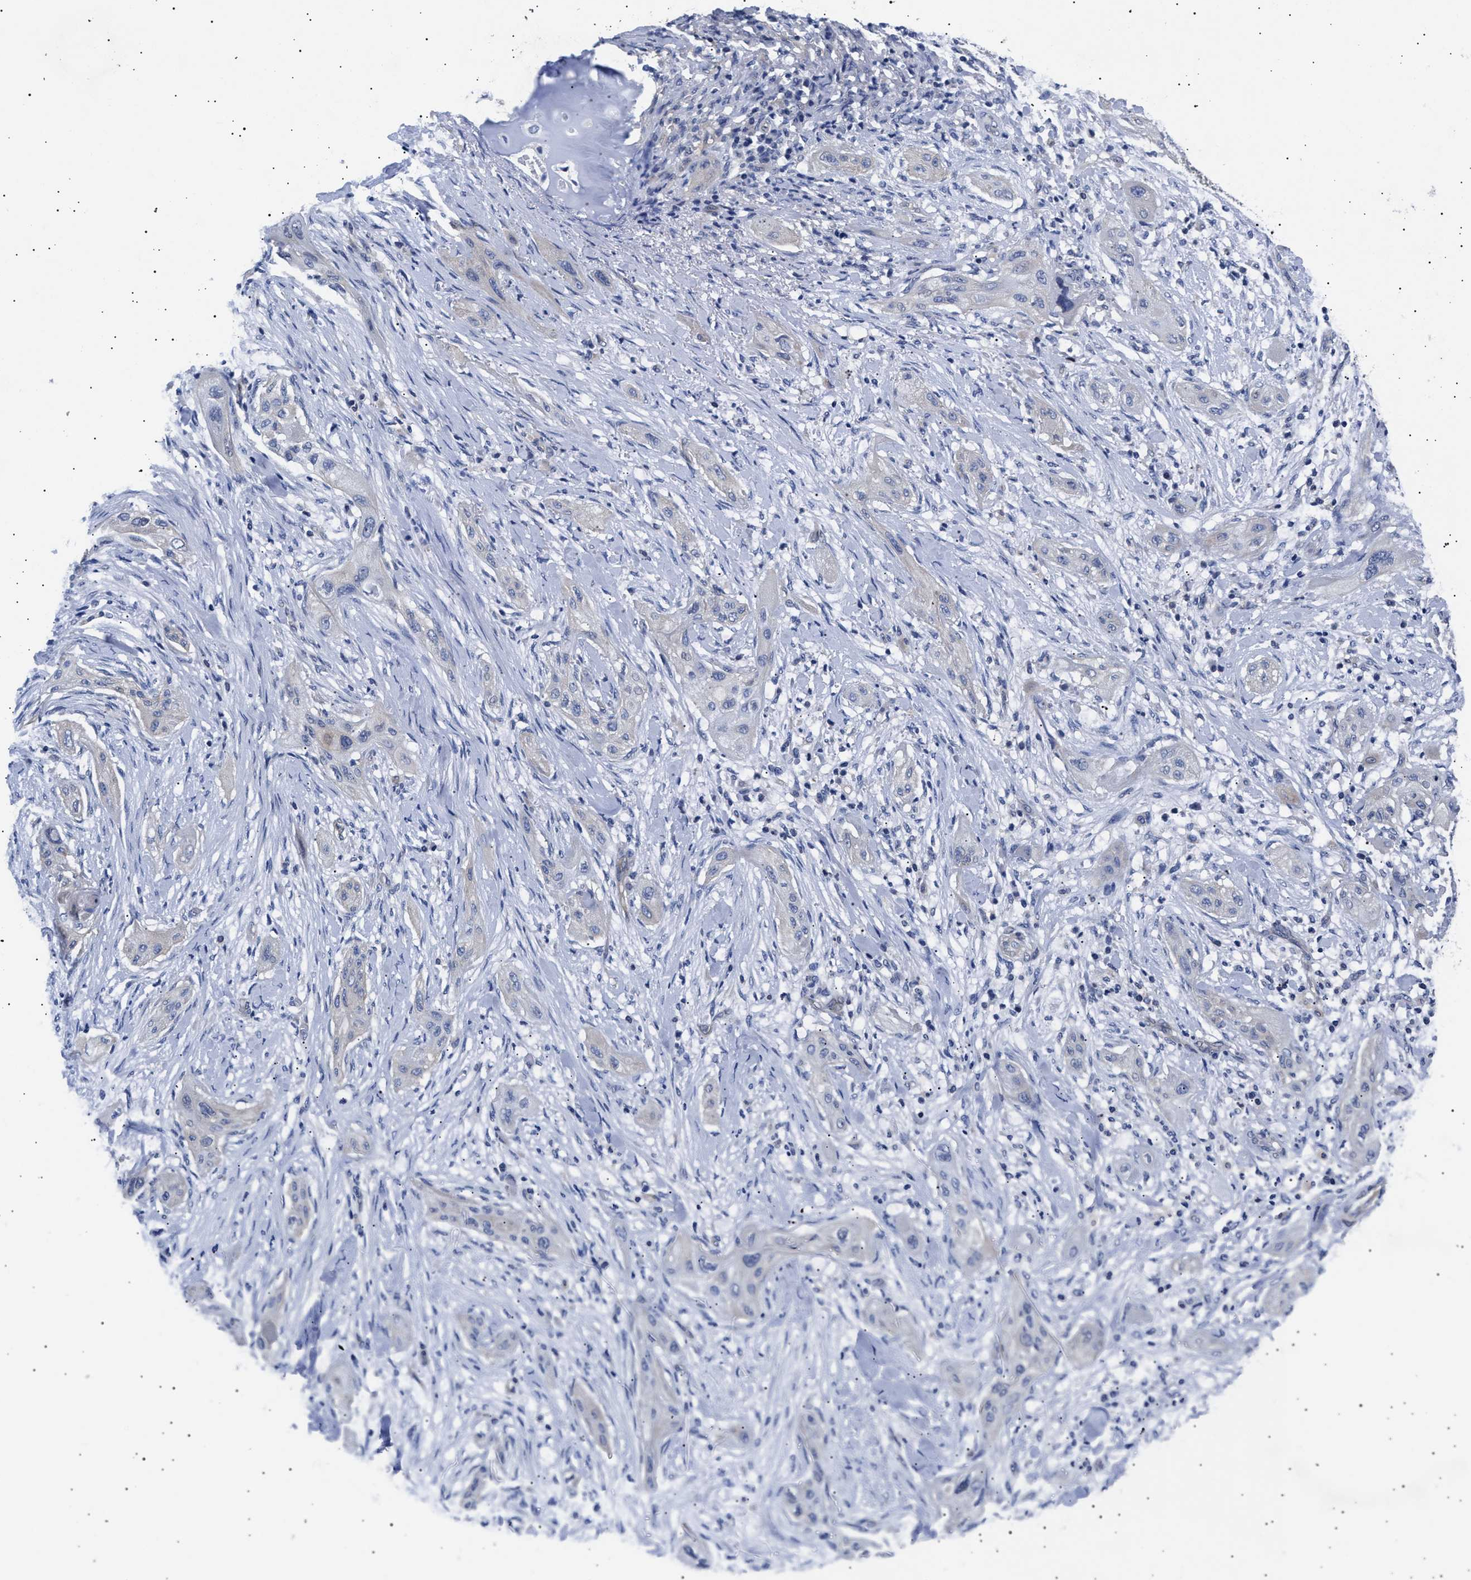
{"staining": {"intensity": "negative", "quantity": "none", "location": "none"}, "tissue": "lung cancer", "cell_type": "Tumor cells", "image_type": "cancer", "snomed": [{"axis": "morphology", "description": "Squamous cell carcinoma, NOS"}, {"axis": "topography", "description": "Lung"}], "caption": "Tumor cells are negative for protein expression in human lung cancer.", "gene": "HEMGN", "patient": {"sex": "female", "age": 47}}